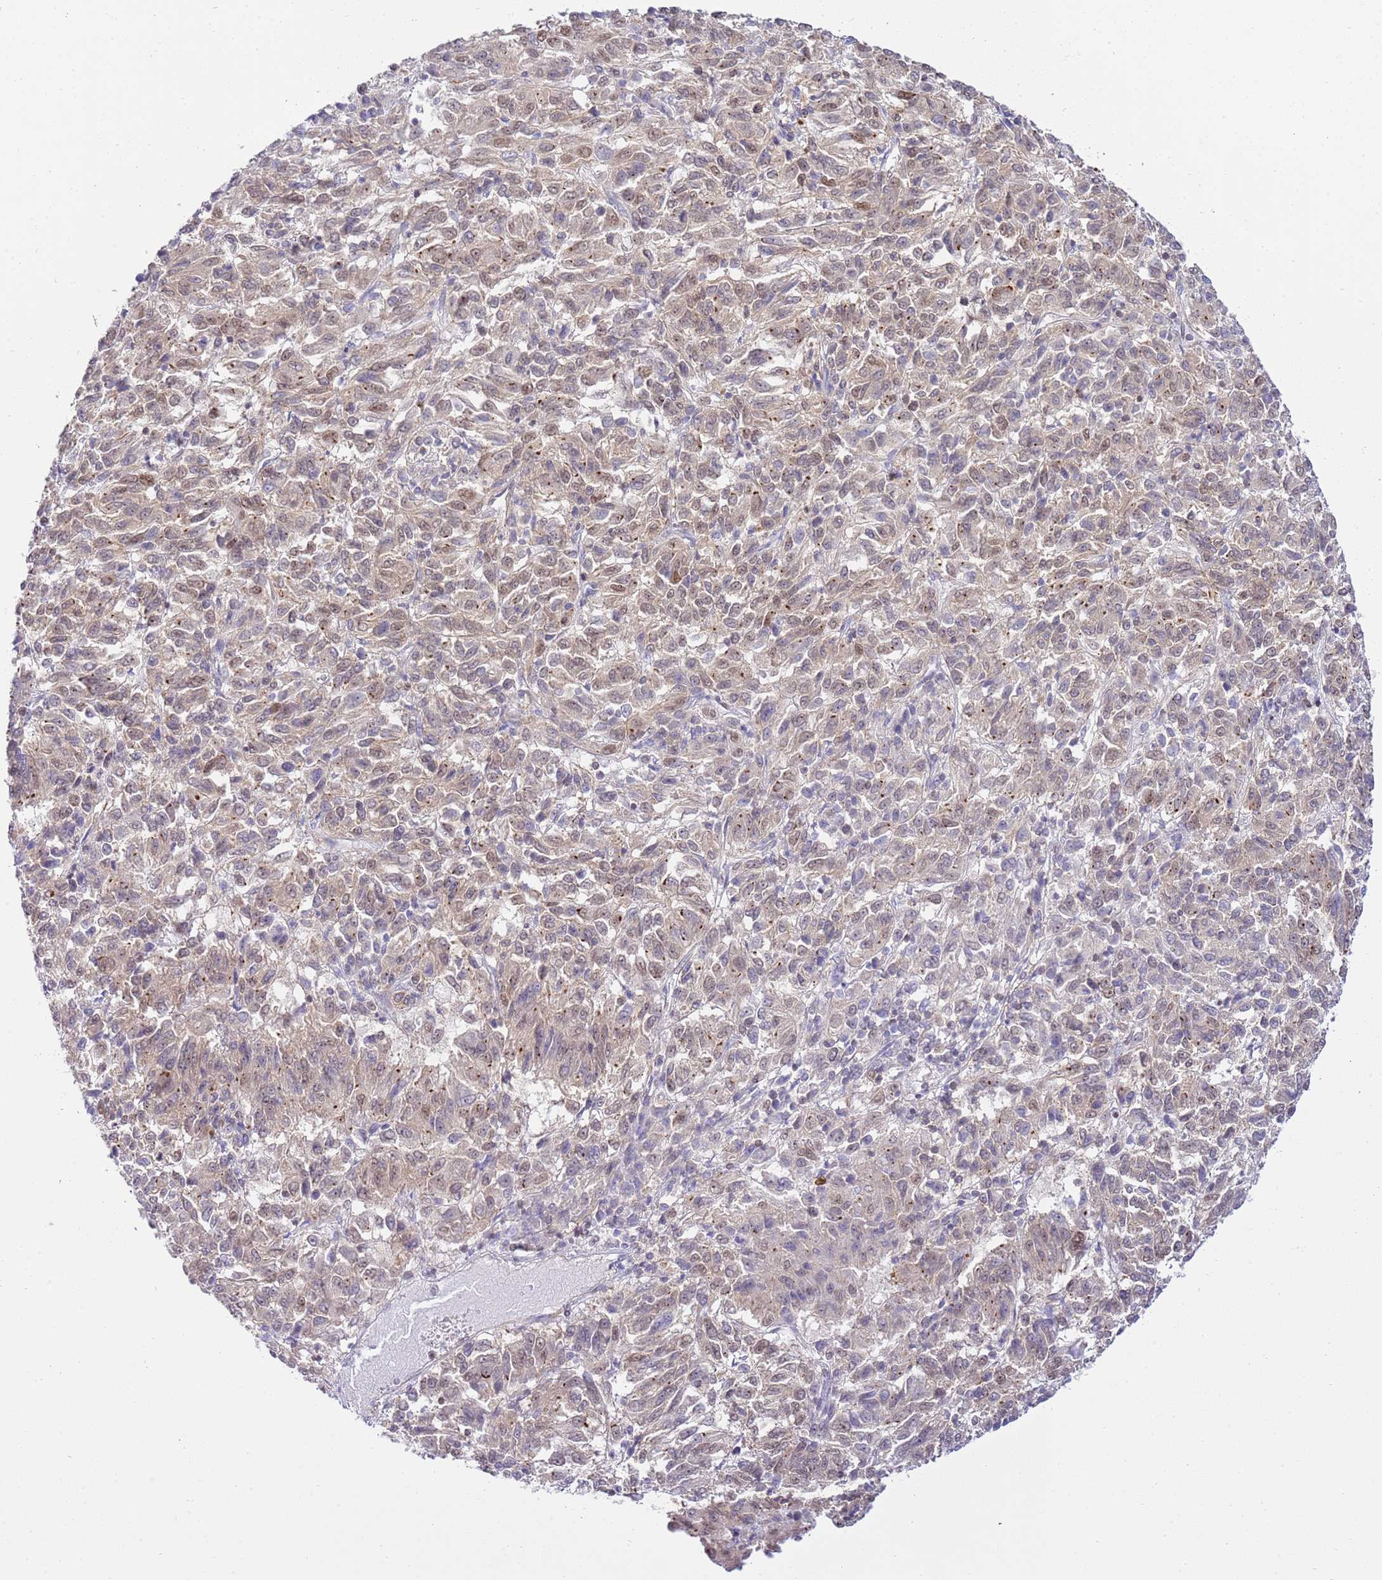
{"staining": {"intensity": "weak", "quantity": "<25%", "location": "nuclear"}, "tissue": "melanoma", "cell_type": "Tumor cells", "image_type": "cancer", "snomed": [{"axis": "morphology", "description": "Malignant melanoma, Metastatic site"}, {"axis": "topography", "description": "Lung"}], "caption": "DAB immunohistochemical staining of human malignant melanoma (metastatic site) demonstrates no significant expression in tumor cells.", "gene": "TRIM37", "patient": {"sex": "male", "age": 64}}